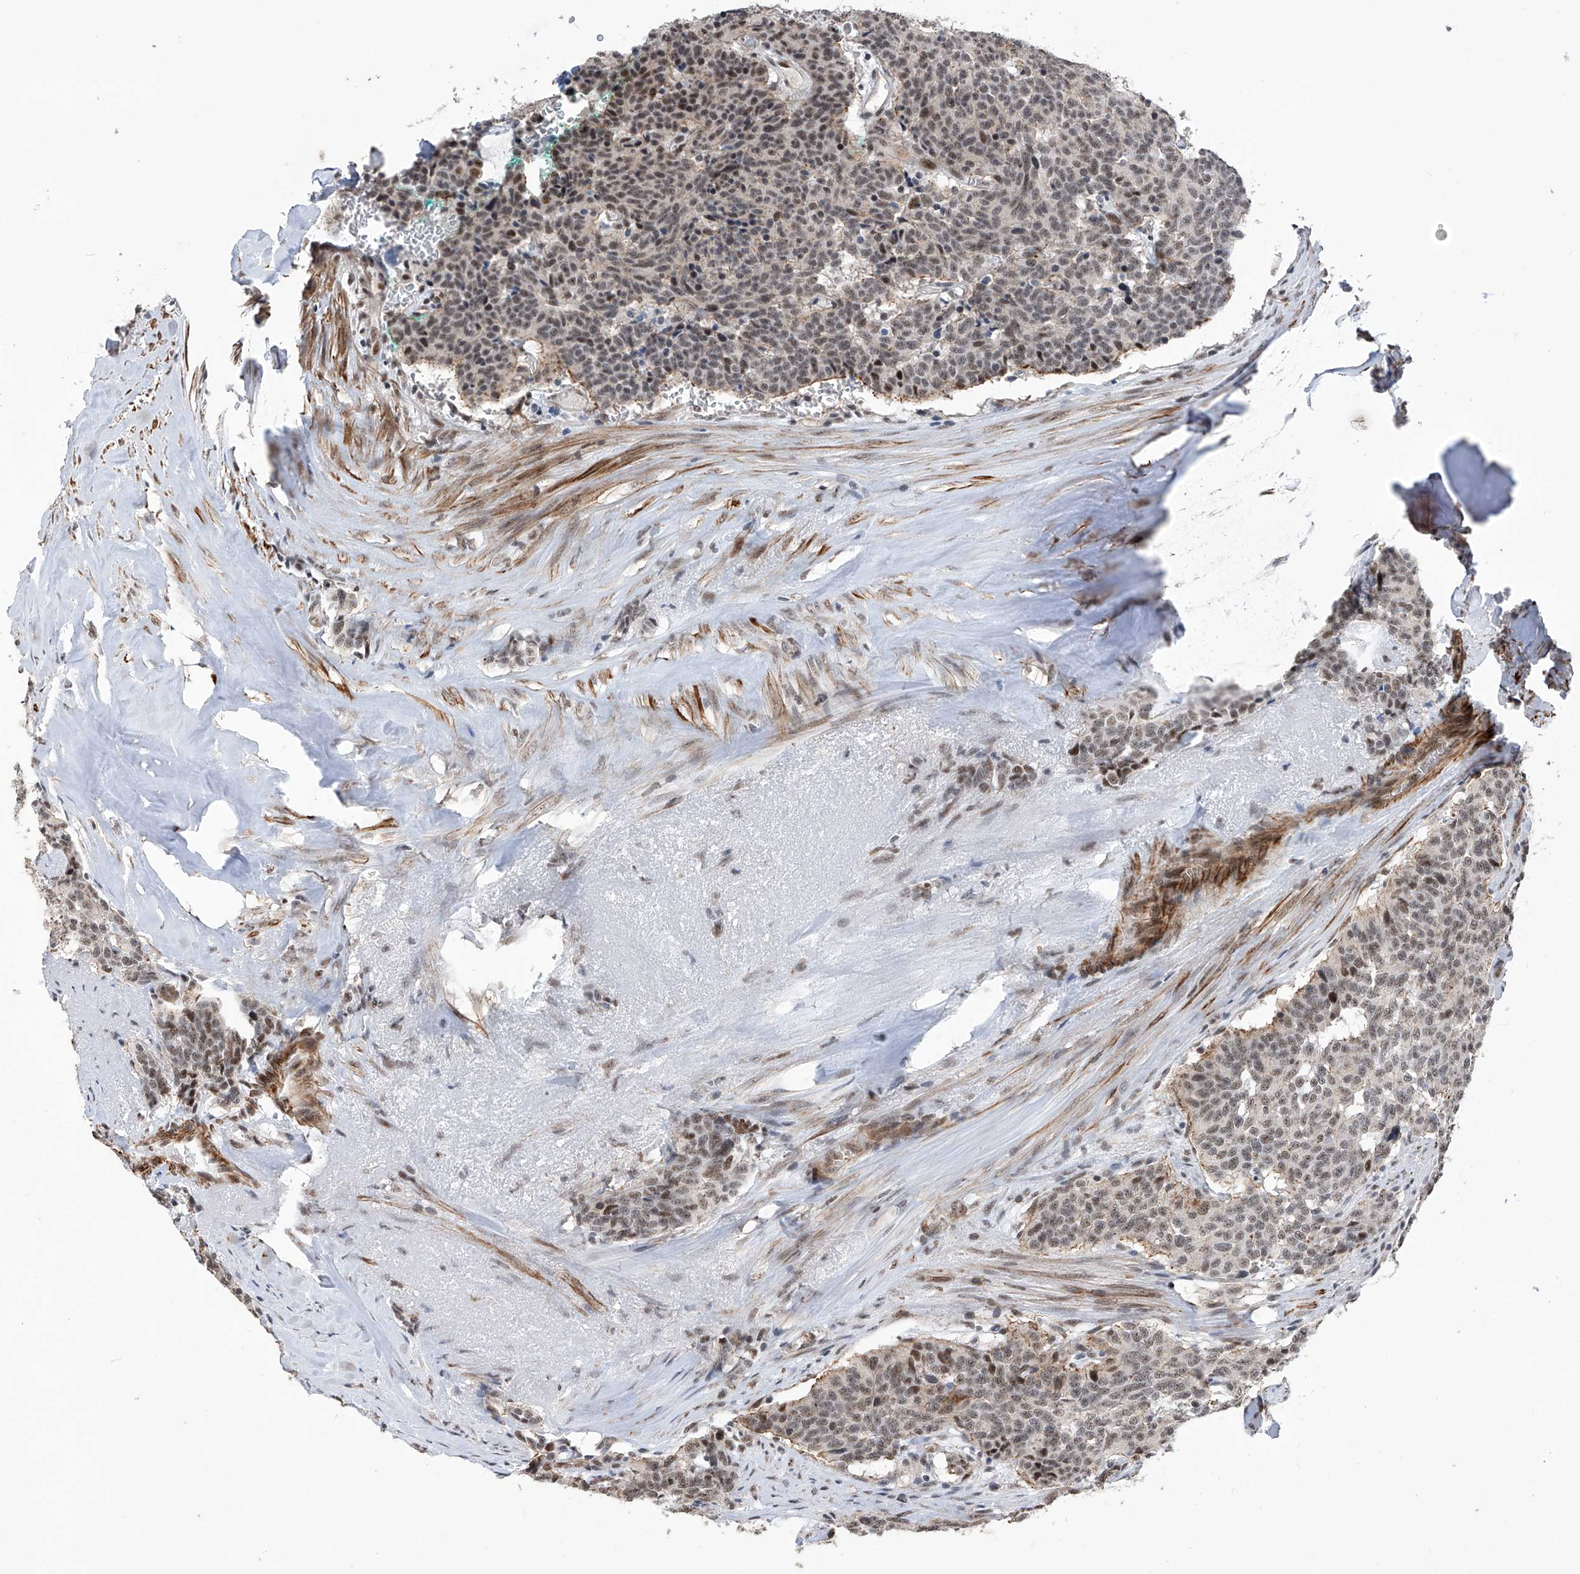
{"staining": {"intensity": "weak", "quantity": "25%-75%", "location": "nuclear"}, "tissue": "carcinoid", "cell_type": "Tumor cells", "image_type": "cancer", "snomed": [{"axis": "morphology", "description": "Carcinoid, malignant, NOS"}, {"axis": "topography", "description": "Lung"}], "caption": "Immunohistochemical staining of carcinoid (malignant) demonstrates low levels of weak nuclear expression in about 25%-75% of tumor cells. (DAB IHC, brown staining for protein, blue staining for nuclei).", "gene": "NFATC4", "patient": {"sex": "female", "age": 46}}